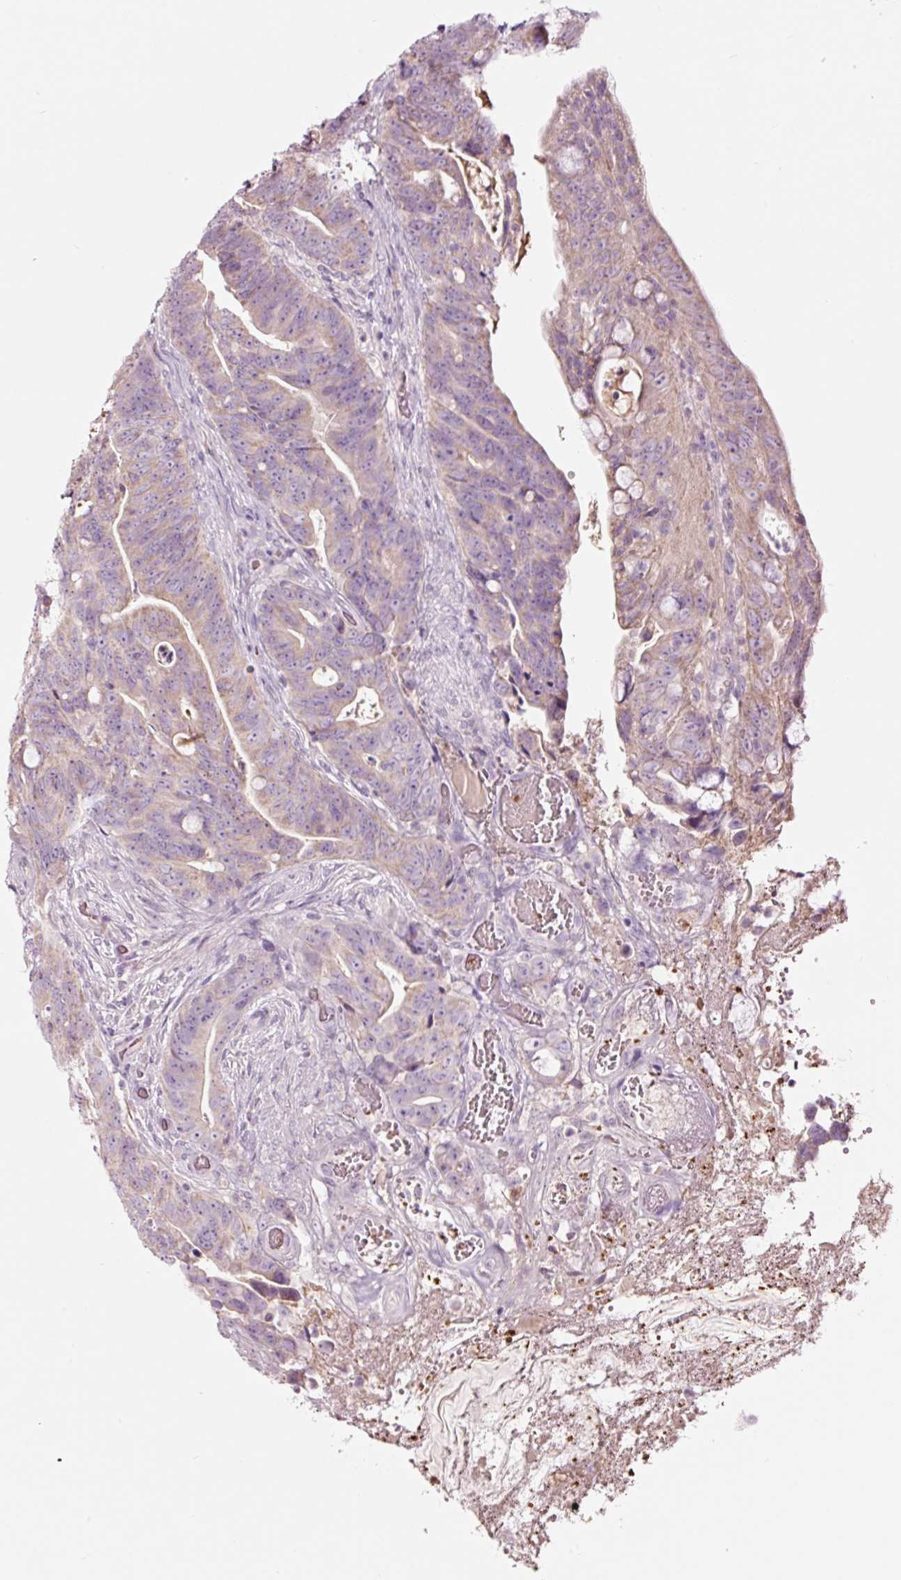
{"staining": {"intensity": "weak", "quantity": ">75%", "location": "cytoplasmic/membranous"}, "tissue": "colorectal cancer", "cell_type": "Tumor cells", "image_type": "cancer", "snomed": [{"axis": "morphology", "description": "Adenocarcinoma, NOS"}, {"axis": "topography", "description": "Colon"}], "caption": "Approximately >75% of tumor cells in human colorectal adenocarcinoma reveal weak cytoplasmic/membranous protein positivity as visualized by brown immunohistochemical staining.", "gene": "LDHAL6B", "patient": {"sex": "female", "age": 82}}